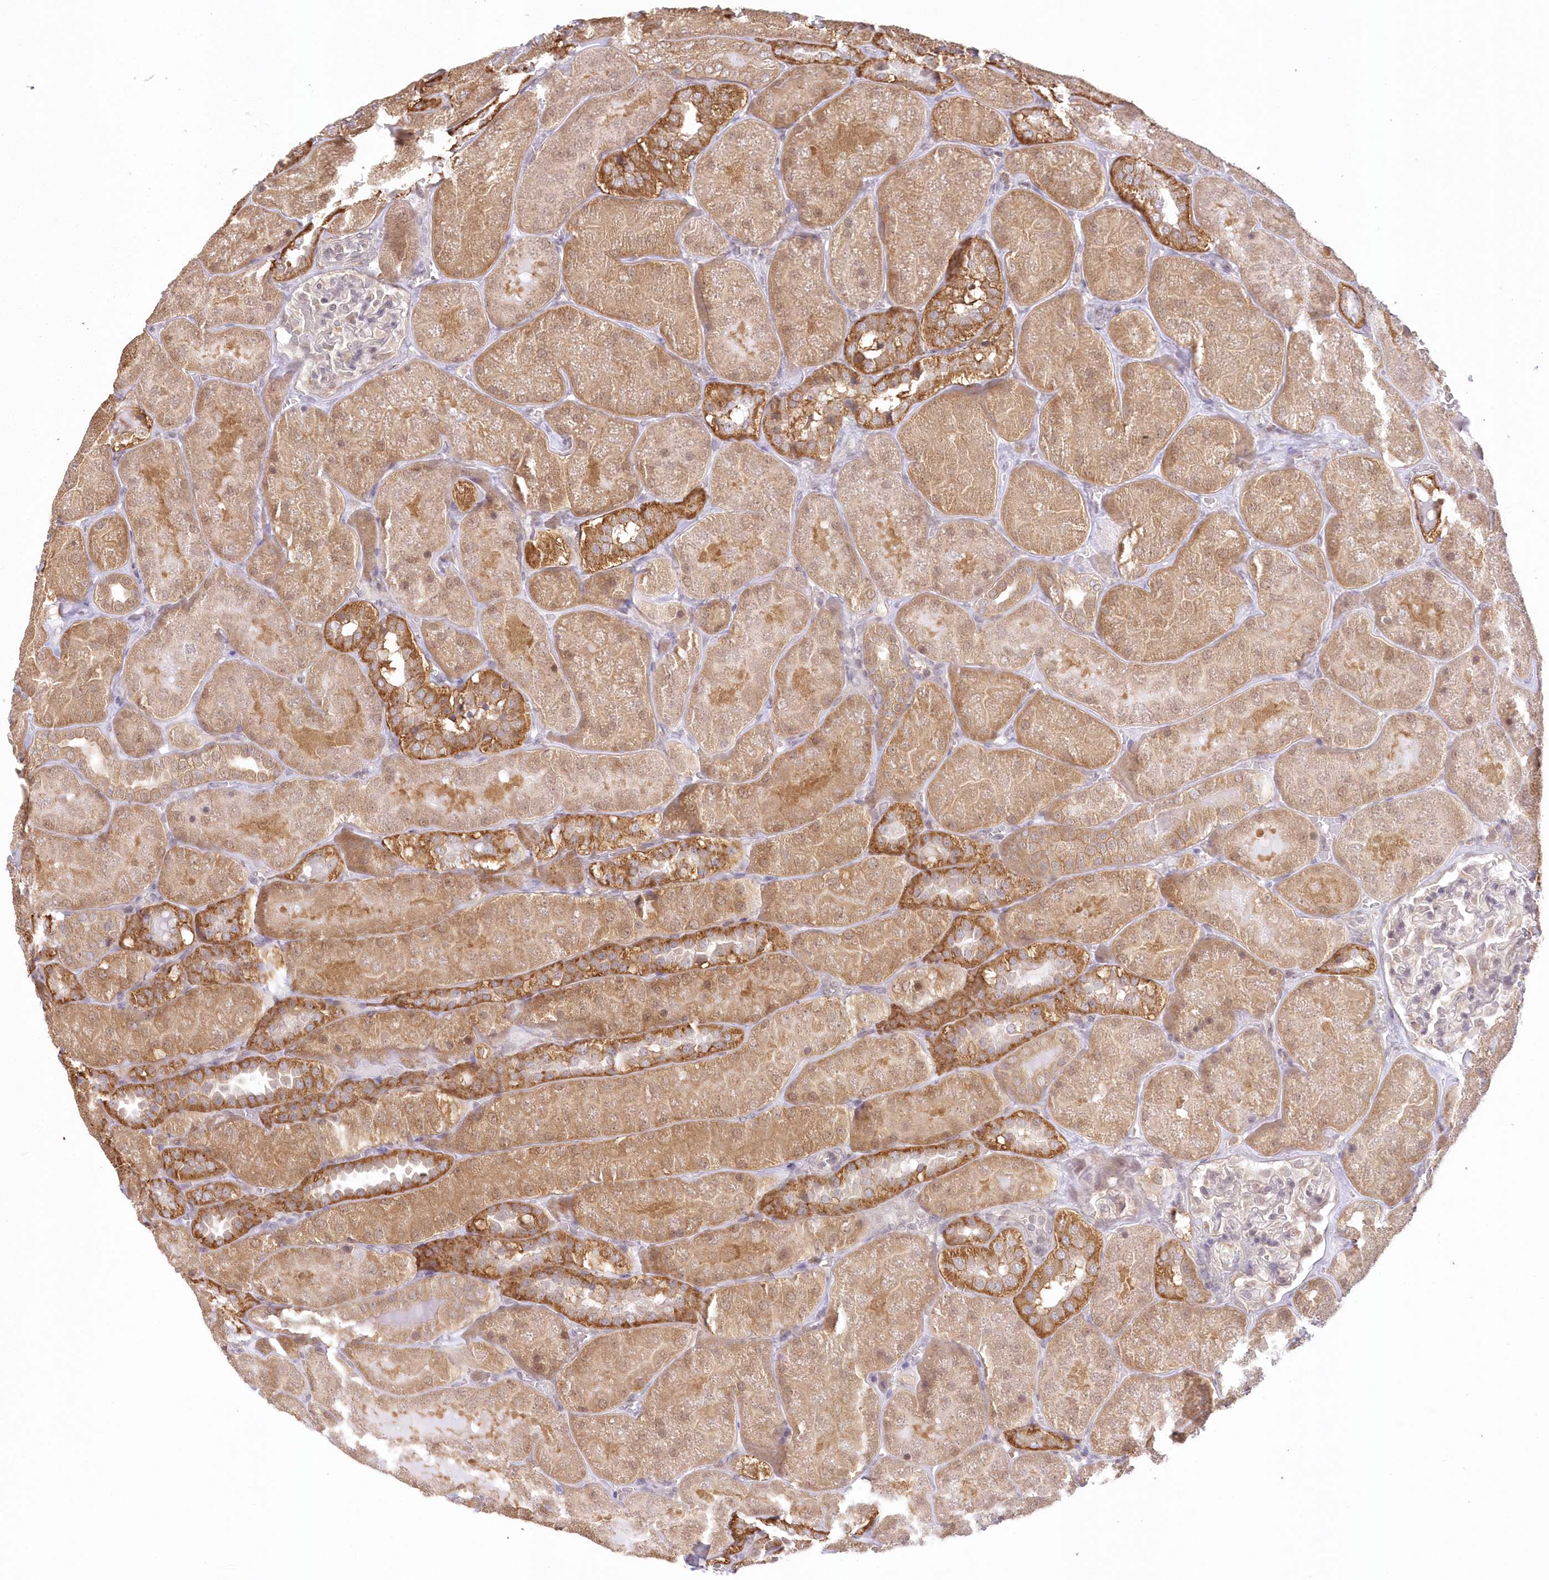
{"staining": {"intensity": "negative", "quantity": "none", "location": "none"}, "tissue": "kidney", "cell_type": "Cells in glomeruli", "image_type": "normal", "snomed": [{"axis": "morphology", "description": "Normal tissue, NOS"}, {"axis": "topography", "description": "Kidney"}], "caption": "IHC of unremarkable kidney shows no positivity in cells in glomeruli. Brightfield microscopy of immunohistochemistry stained with DAB (brown) and hematoxylin (blue), captured at high magnification.", "gene": "RNPEP", "patient": {"sex": "male", "age": 28}}